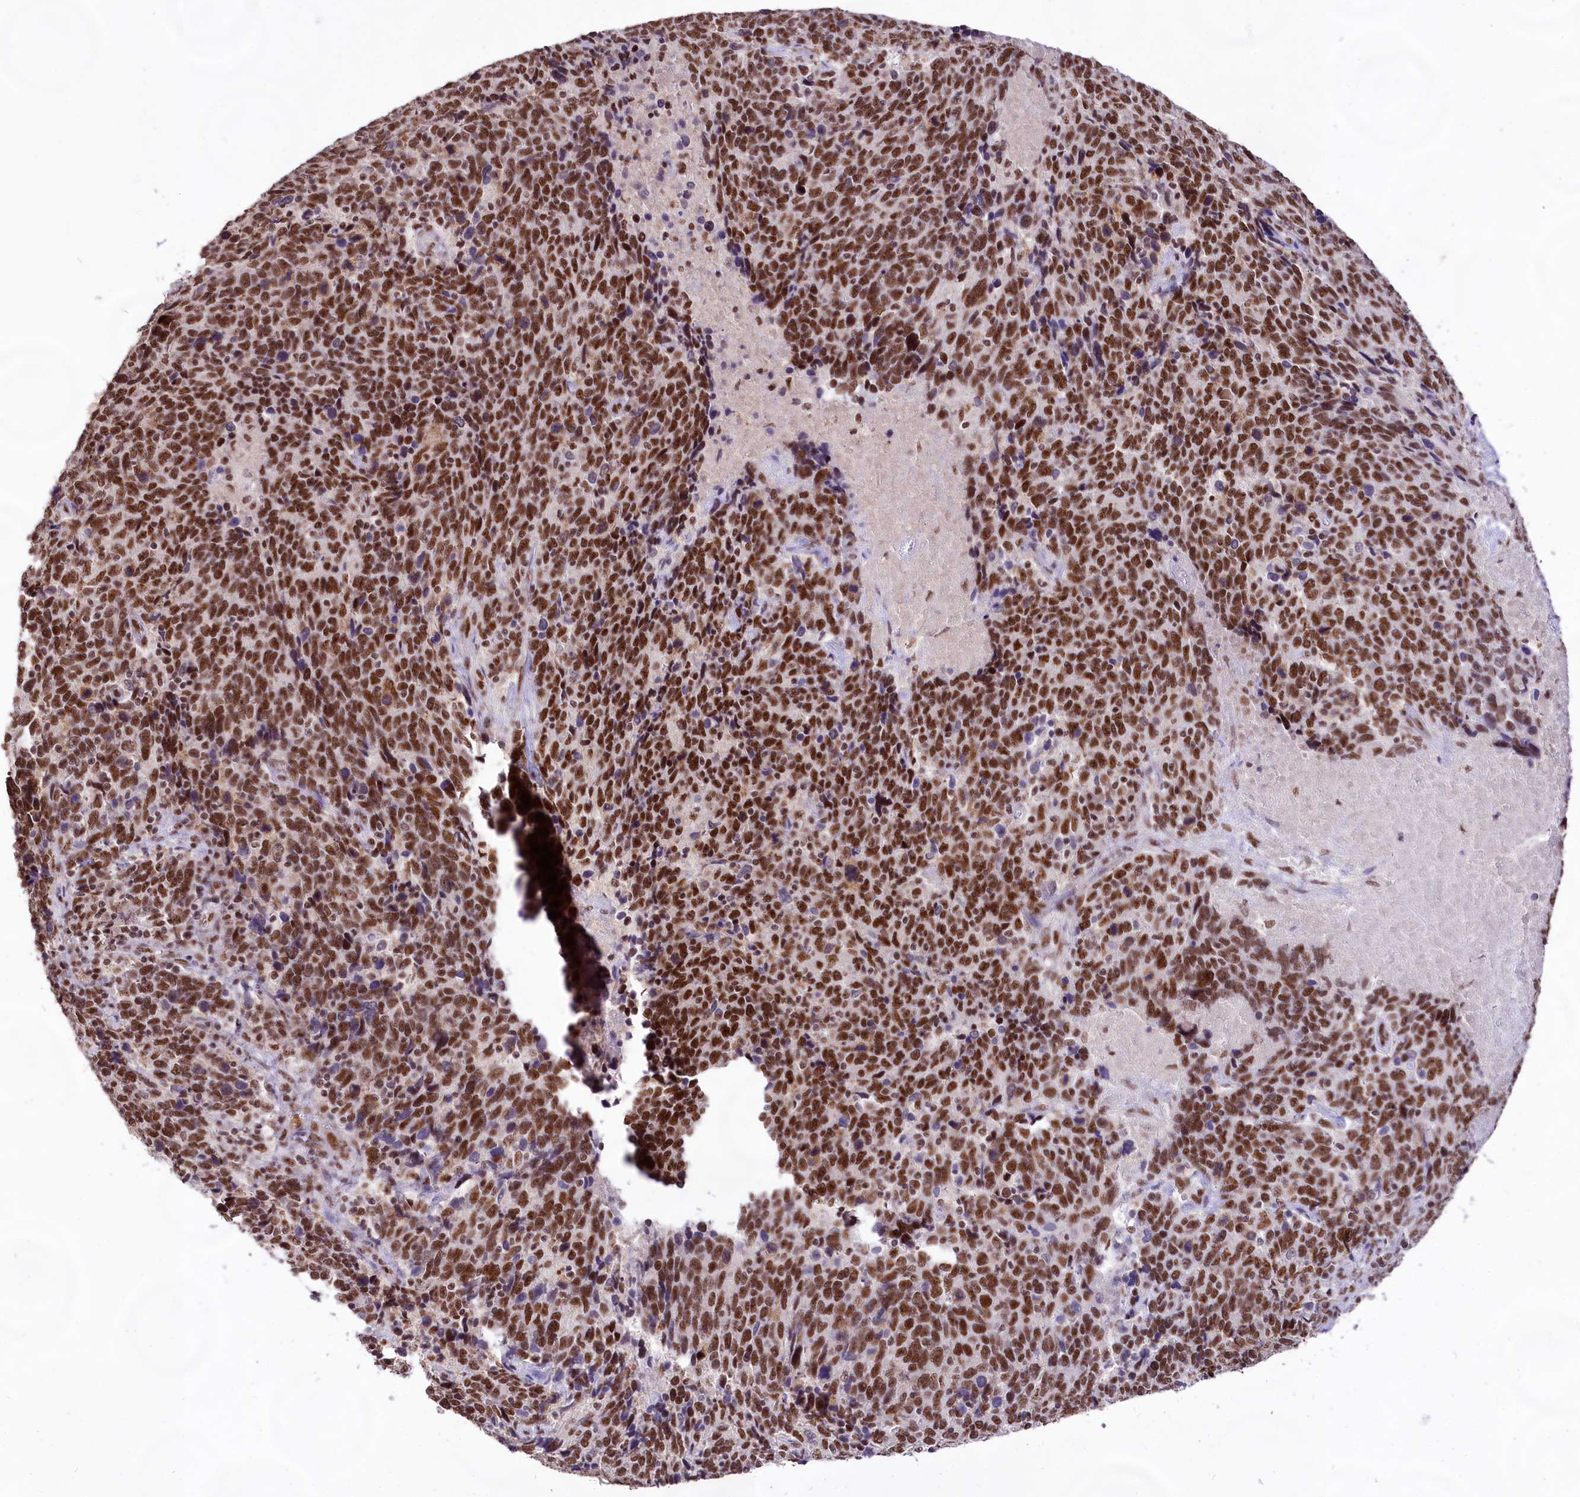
{"staining": {"intensity": "strong", "quantity": ">75%", "location": "nuclear"}, "tissue": "cervical cancer", "cell_type": "Tumor cells", "image_type": "cancer", "snomed": [{"axis": "morphology", "description": "Squamous cell carcinoma, NOS"}, {"axis": "topography", "description": "Cervix"}], "caption": "IHC of cervical squamous cell carcinoma demonstrates high levels of strong nuclear expression in about >75% of tumor cells. Nuclei are stained in blue.", "gene": "HIRA", "patient": {"sex": "female", "age": 41}}